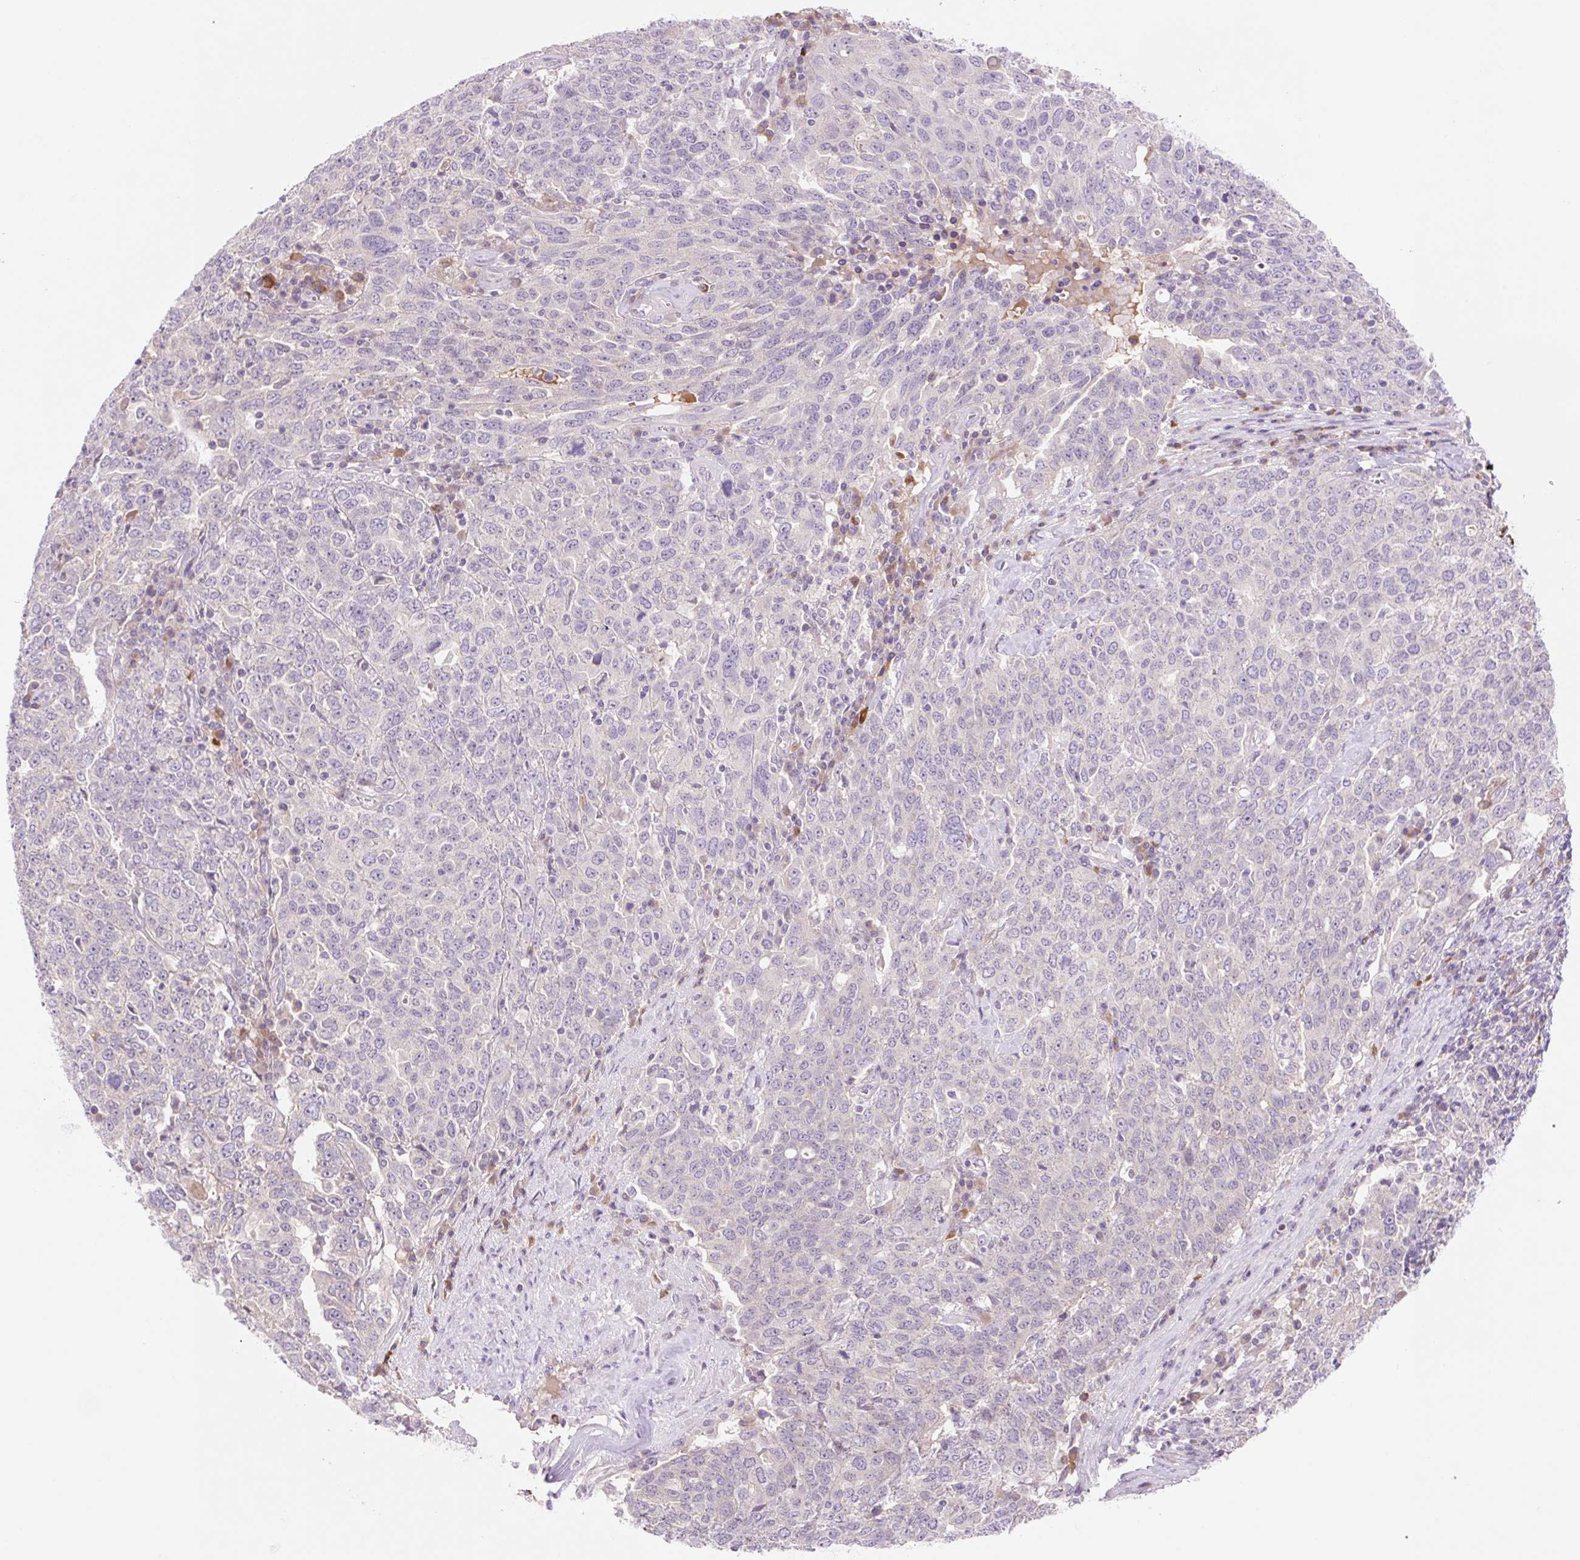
{"staining": {"intensity": "negative", "quantity": "none", "location": "none"}, "tissue": "ovarian cancer", "cell_type": "Tumor cells", "image_type": "cancer", "snomed": [{"axis": "morphology", "description": "Carcinoma, endometroid"}, {"axis": "topography", "description": "Ovary"}], "caption": "Ovarian endometroid carcinoma was stained to show a protein in brown. There is no significant staining in tumor cells.", "gene": "CELF6", "patient": {"sex": "female", "age": 62}}